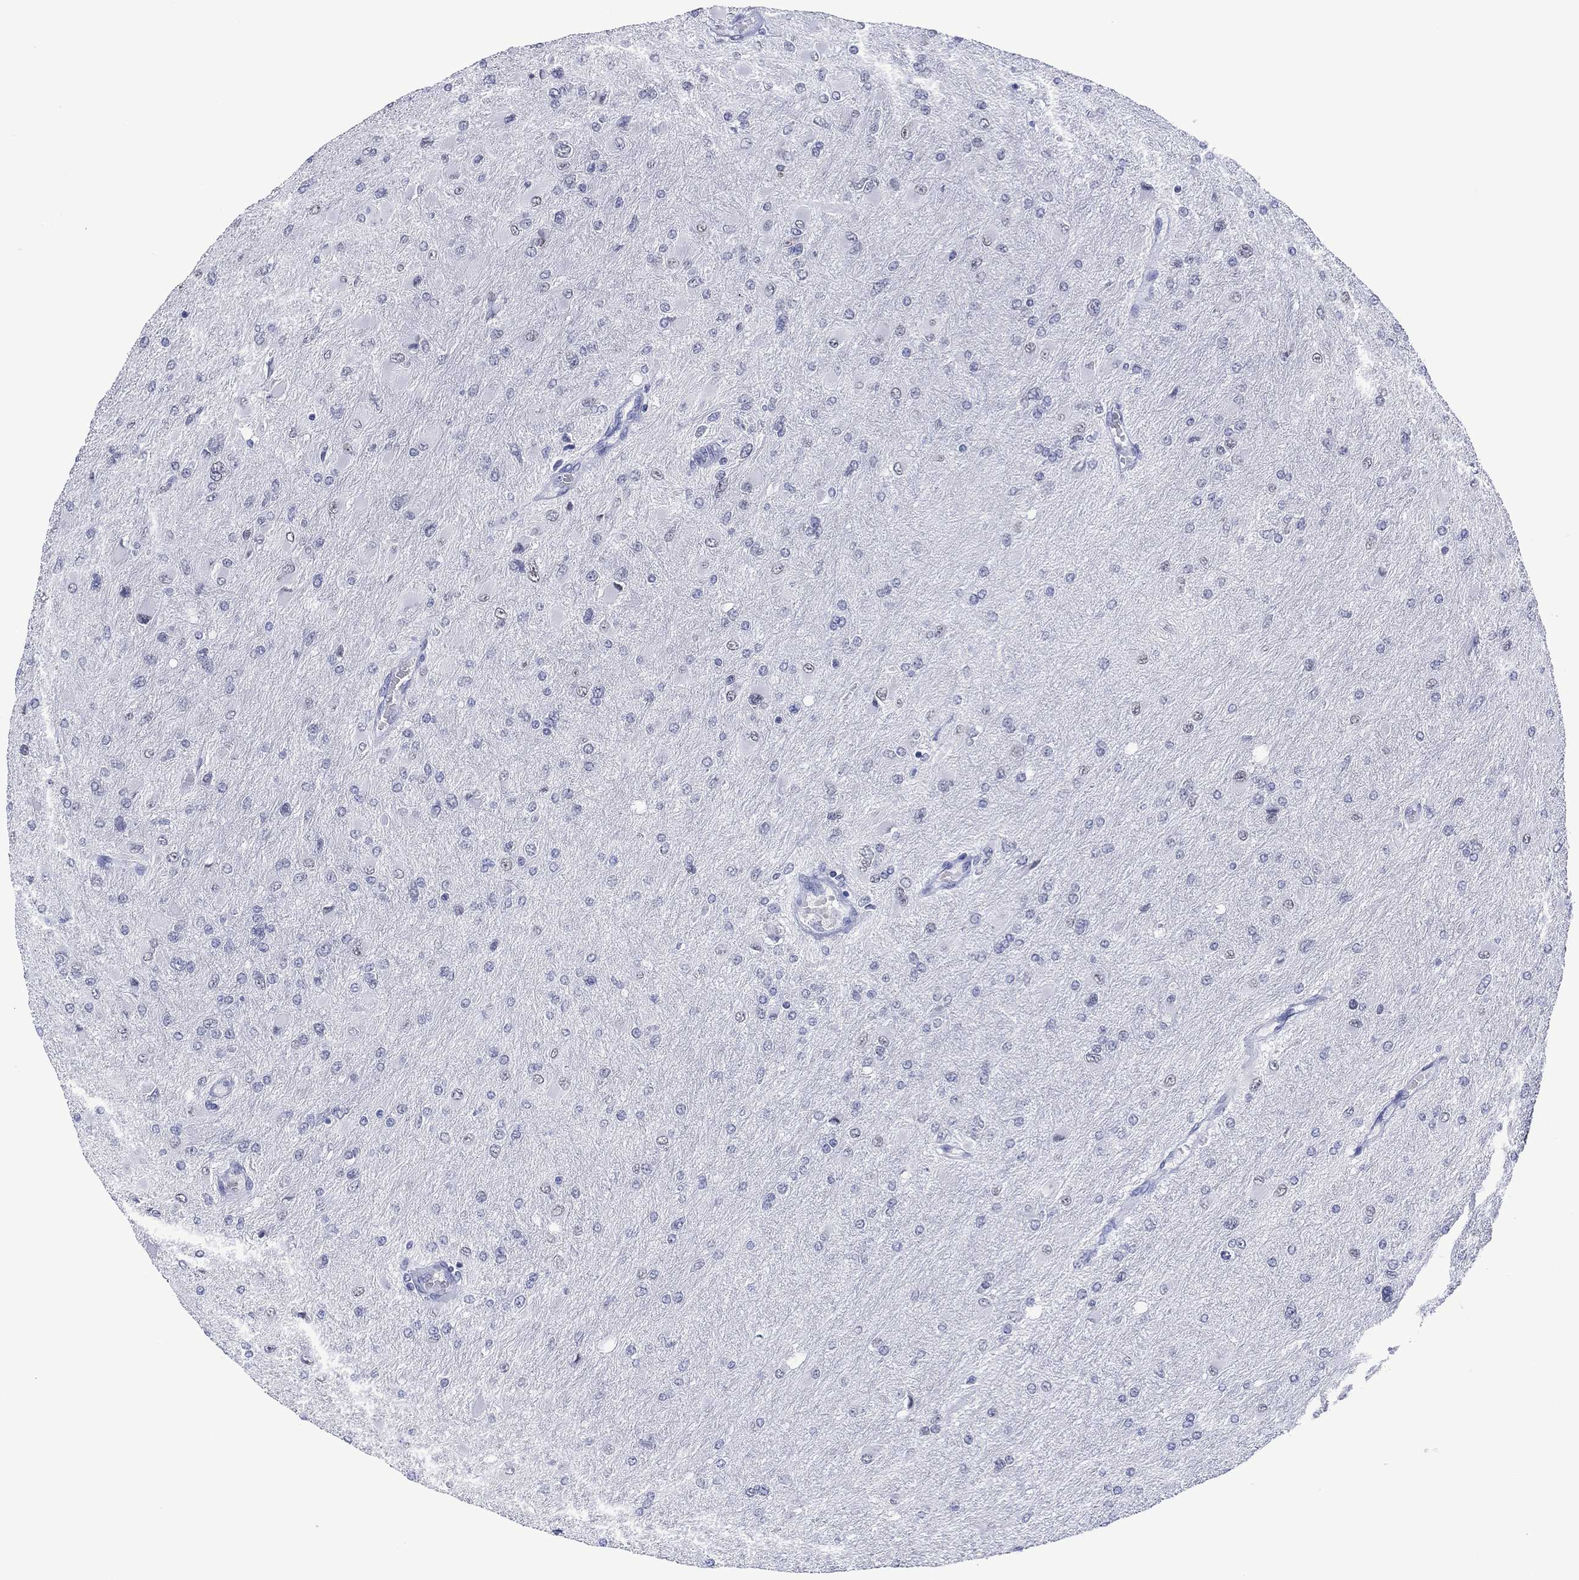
{"staining": {"intensity": "negative", "quantity": "none", "location": "none"}, "tissue": "glioma", "cell_type": "Tumor cells", "image_type": "cancer", "snomed": [{"axis": "morphology", "description": "Glioma, malignant, High grade"}, {"axis": "topography", "description": "Cerebral cortex"}], "caption": "This is a micrograph of IHC staining of glioma, which shows no expression in tumor cells. The staining is performed using DAB brown chromogen with nuclei counter-stained in using hematoxylin.", "gene": "UTF1", "patient": {"sex": "female", "age": 36}}